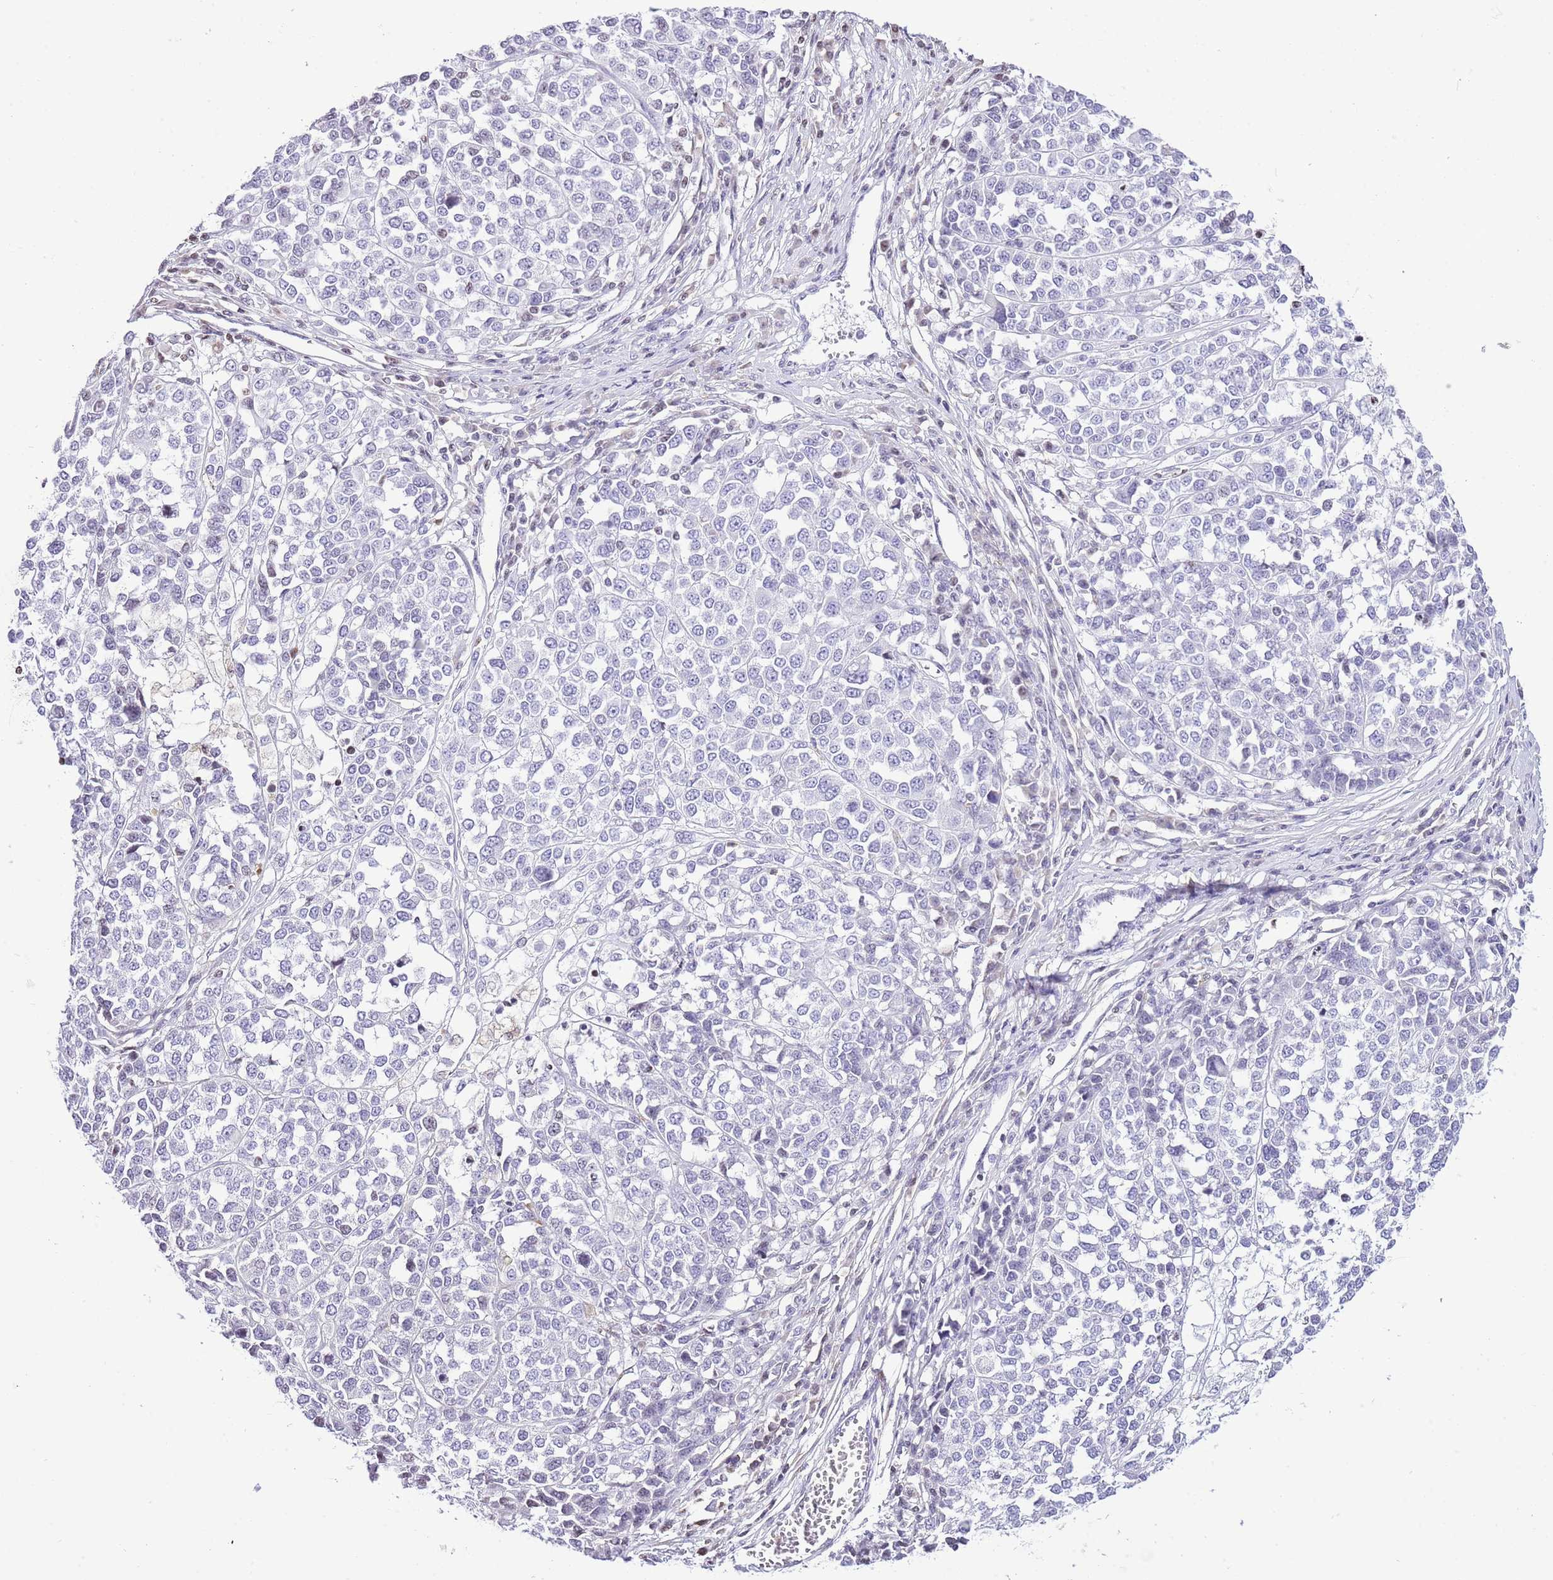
{"staining": {"intensity": "negative", "quantity": "none", "location": "none"}, "tissue": "melanoma", "cell_type": "Tumor cells", "image_type": "cancer", "snomed": [{"axis": "morphology", "description": "Malignant melanoma, Metastatic site"}, {"axis": "topography", "description": "Lymph node"}], "caption": "This is an IHC micrograph of human malignant melanoma (metastatic site). There is no staining in tumor cells.", "gene": "PRR15", "patient": {"sex": "male", "age": 44}}